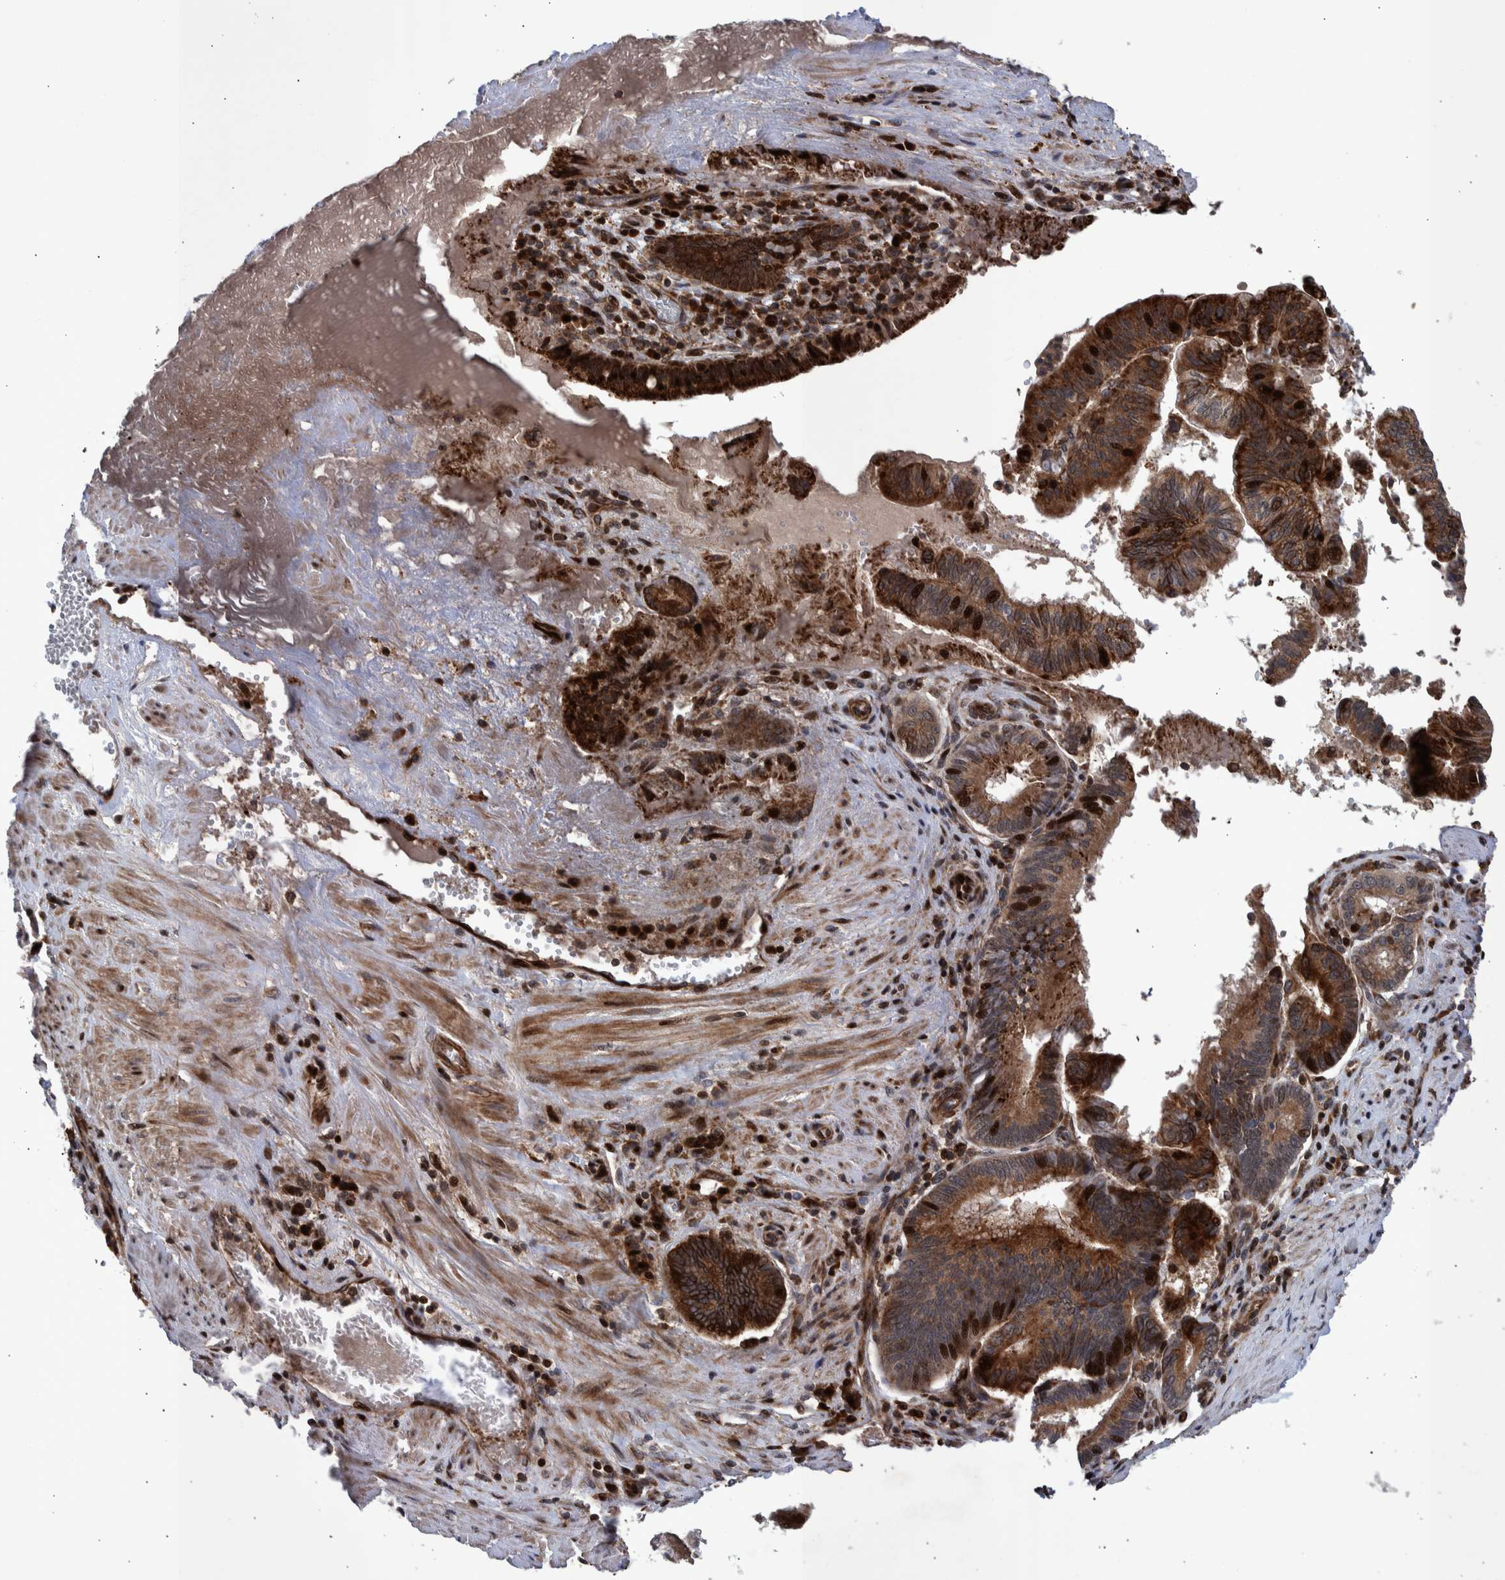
{"staining": {"intensity": "moderate", "quantity": ">75%", "location": "cytoplasmic/membranous,nuclear"}, "tissue": "pancreatic cancer", "cell_type": "Tumor cells", "image_type": "cancer", "snomed": [{"axis": "morphology", "description": "Adenocarcinoma, NOS"}, {"axis": "topography", "description": "Pancreas"}], "caption": "The photomicrograph displays a brown stain indicating the presence of a protein in the cytoplasmic/membranous and nuclear of tumor cells in pancreatic cancer (adenocarcinoma).", "gene": "SHISA6", "patient": {"sex": "male", "age": 82}}